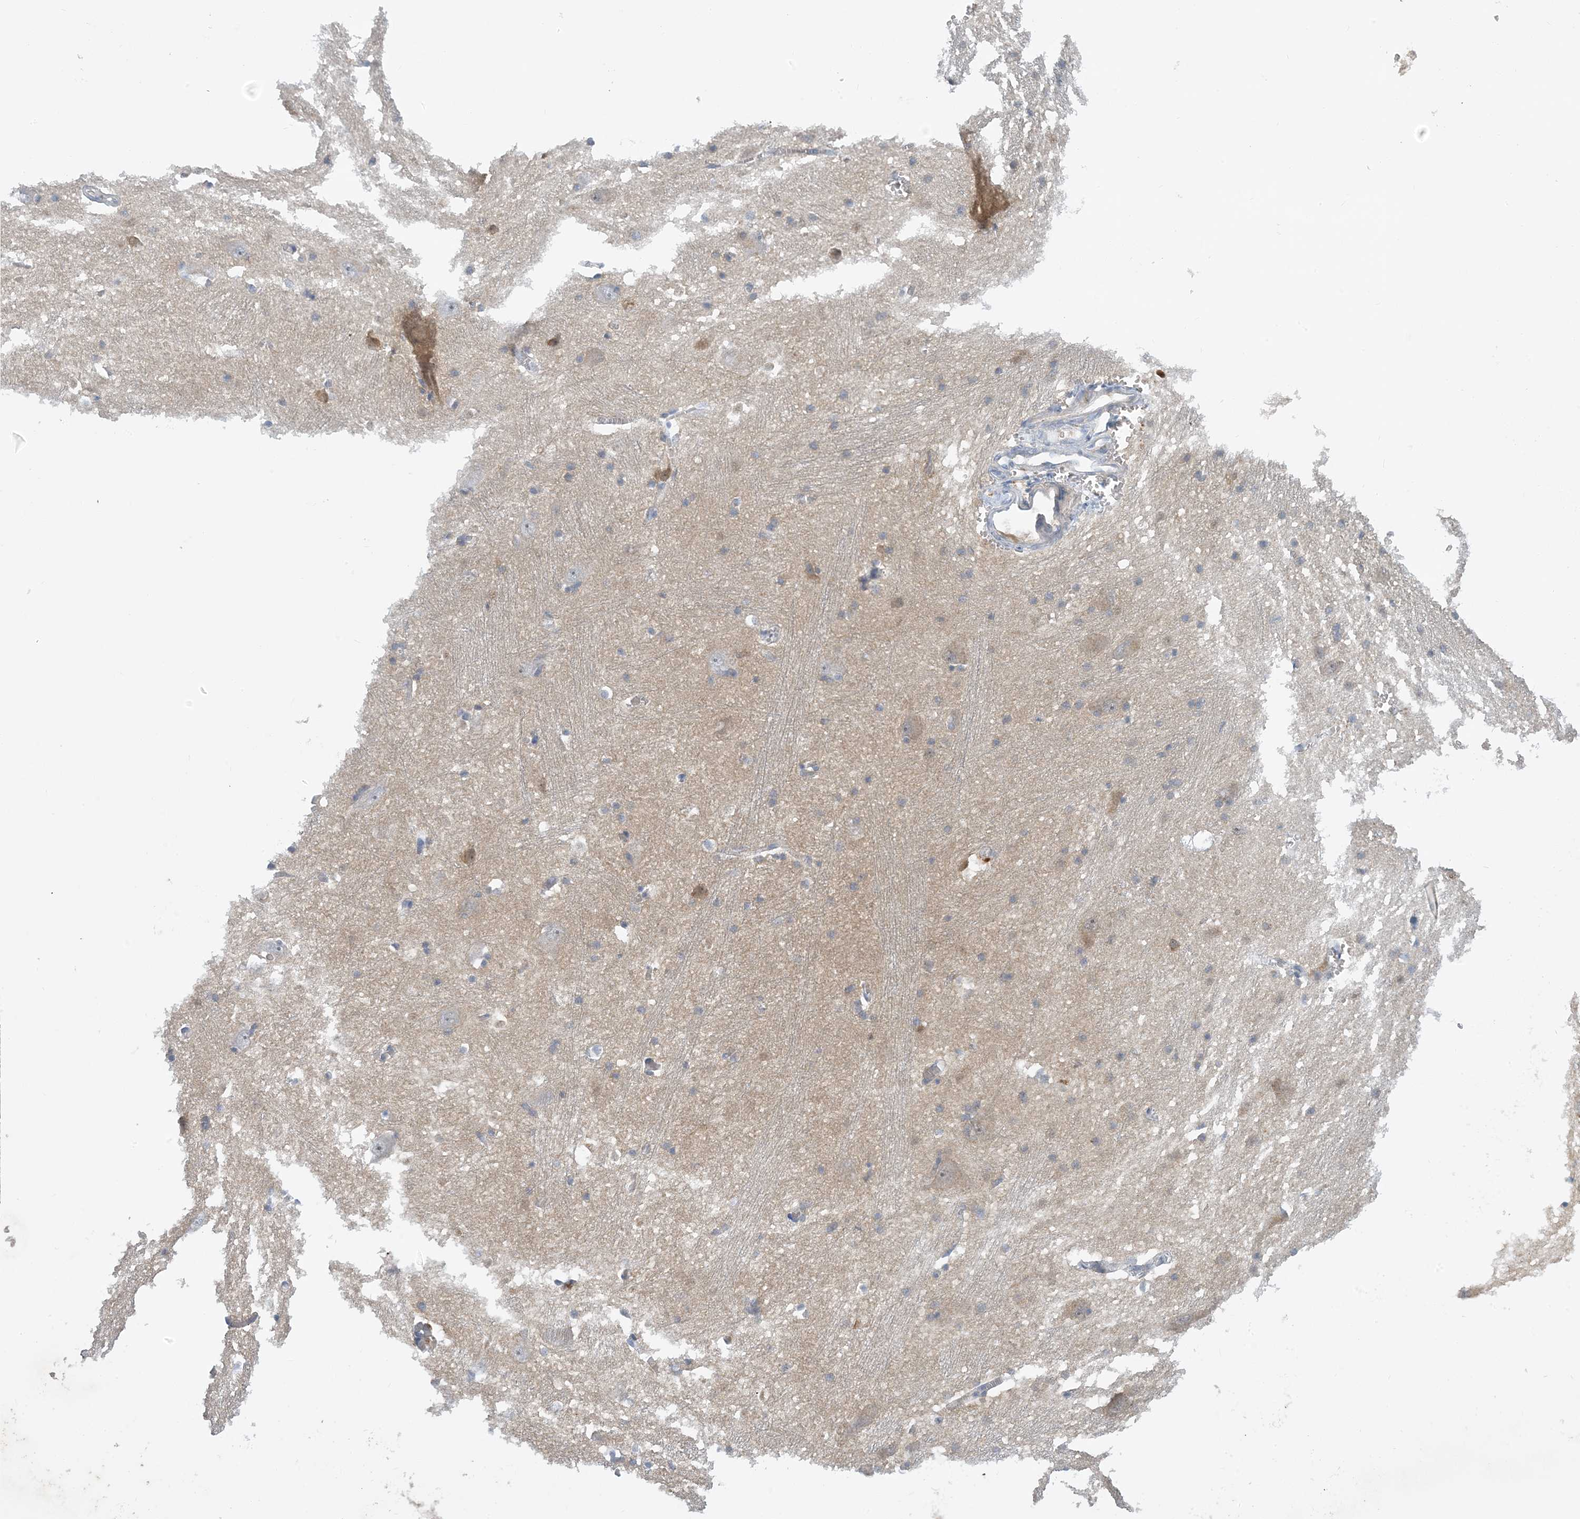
{"staining": {"intensity": "negative", "quantity": "none", "location": "none"}, "tissue": "caudate", "cell_type": "Glial cells", "image_type": "normal", "snomed": [{"axis": "morphology", "description": "Normal tissue, NOS"}, {"axis": "topography", "description": "Lateral ventricle wall"}], "caption": "This is a photomicrograph of immunohistochemistry (IHC) staining of unremarkable caudate, which shows no expression in glial cells. (Stains: DAB immunohistochemistry with hematoxylin counter stain, Microscopy: brightfield microscopy at high magnification).", "gene": "UBE2E1", "patient": {"sex": "male", "age": 37}}